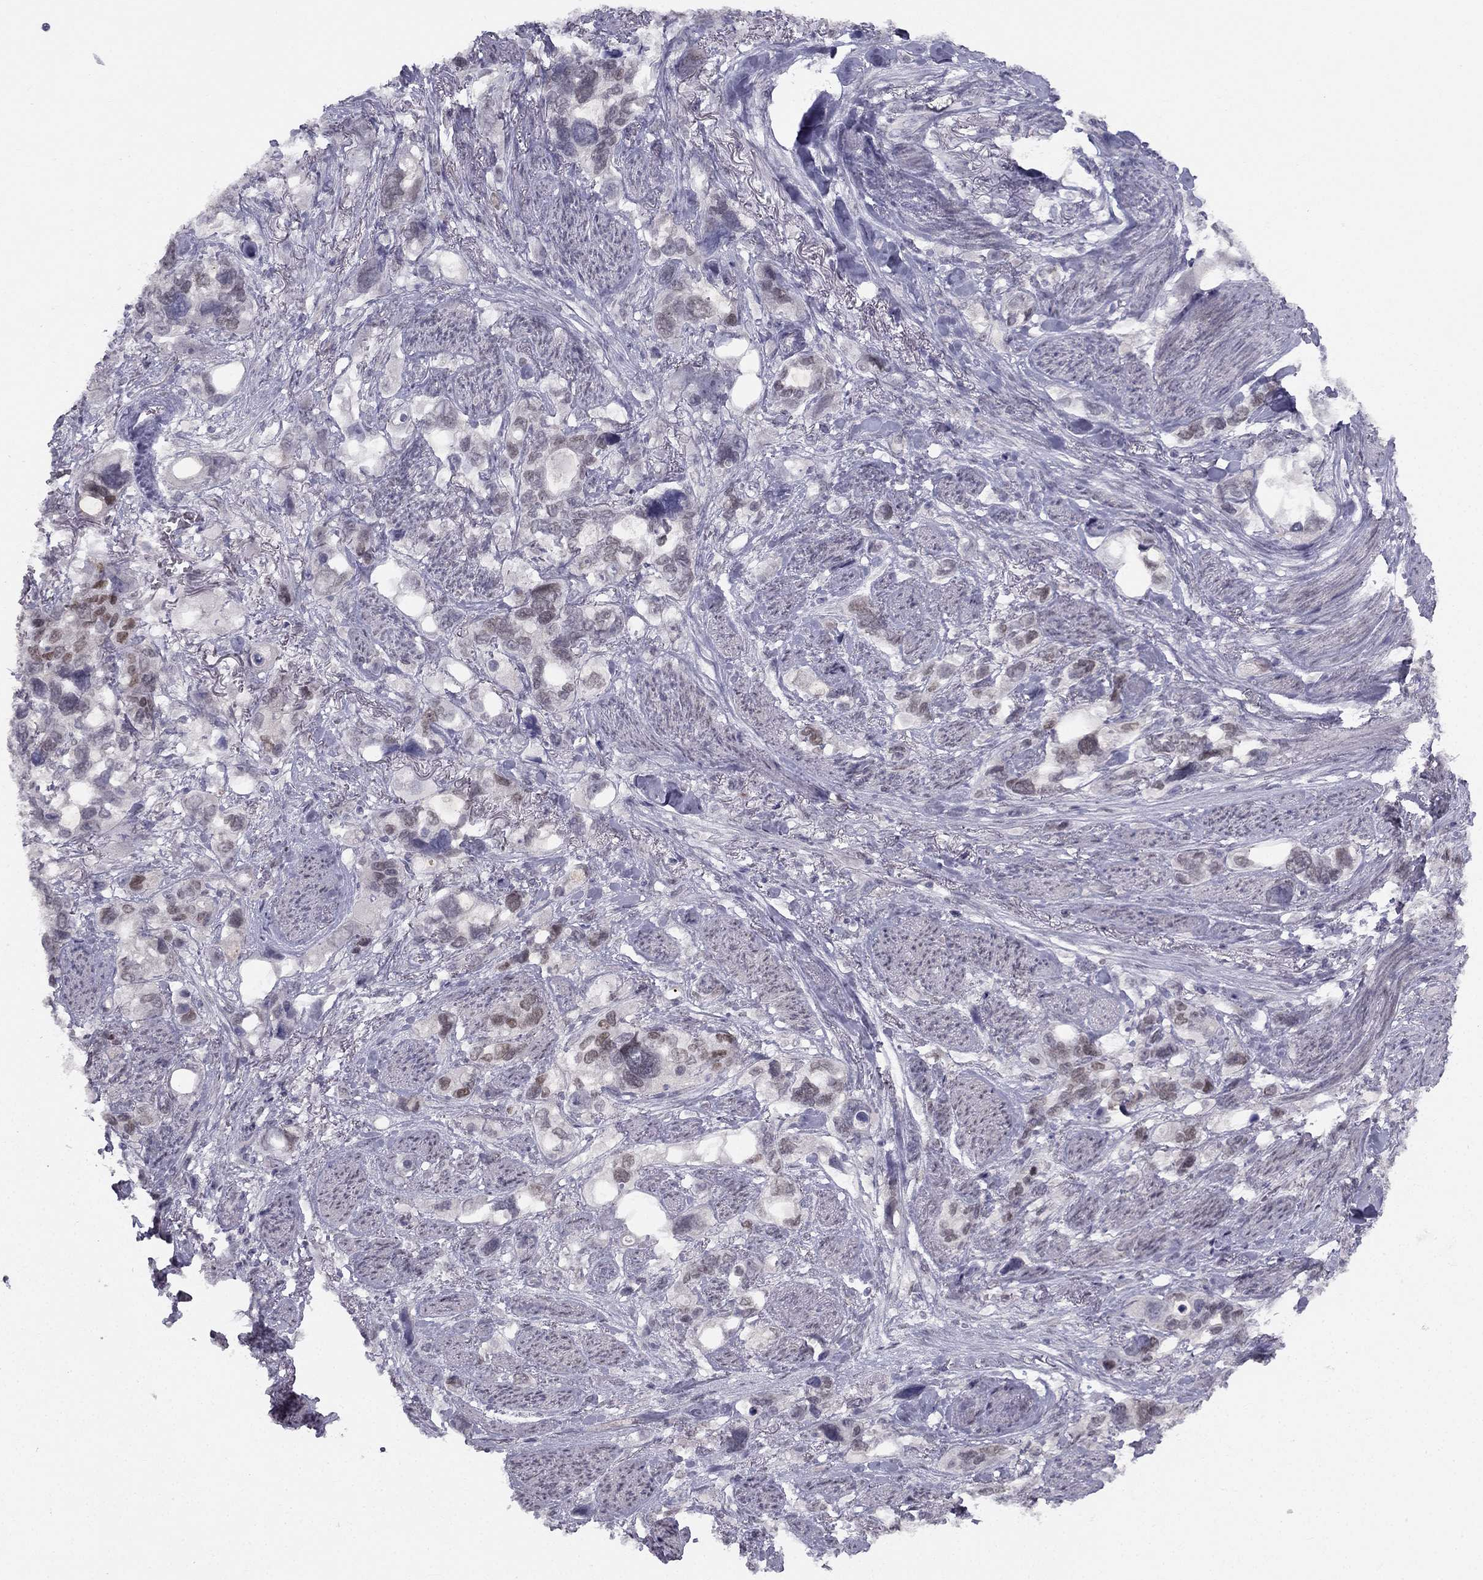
{"staining": {"intensity": "moderate", "quantity": "<25%", "location": "nuclear"}, "tissue": "stomach cancer", "cell_type": "Tumor cells", "image_type": "cancer", "snomed": [{"axis": "morphology", "description": "Adenocarcinoma, NOS"}, {"axis": "topography", "description": "Stomach, upper"}], "caption": "A photomicrograph showing moderate nuclear positivity in approximately <25% of tumor cells in stomach adenocarcinoma, as visualized by brown immunohistochemical staining.", "gene": "TRPS1", "patient": {"sex": "female", "age": 81}}